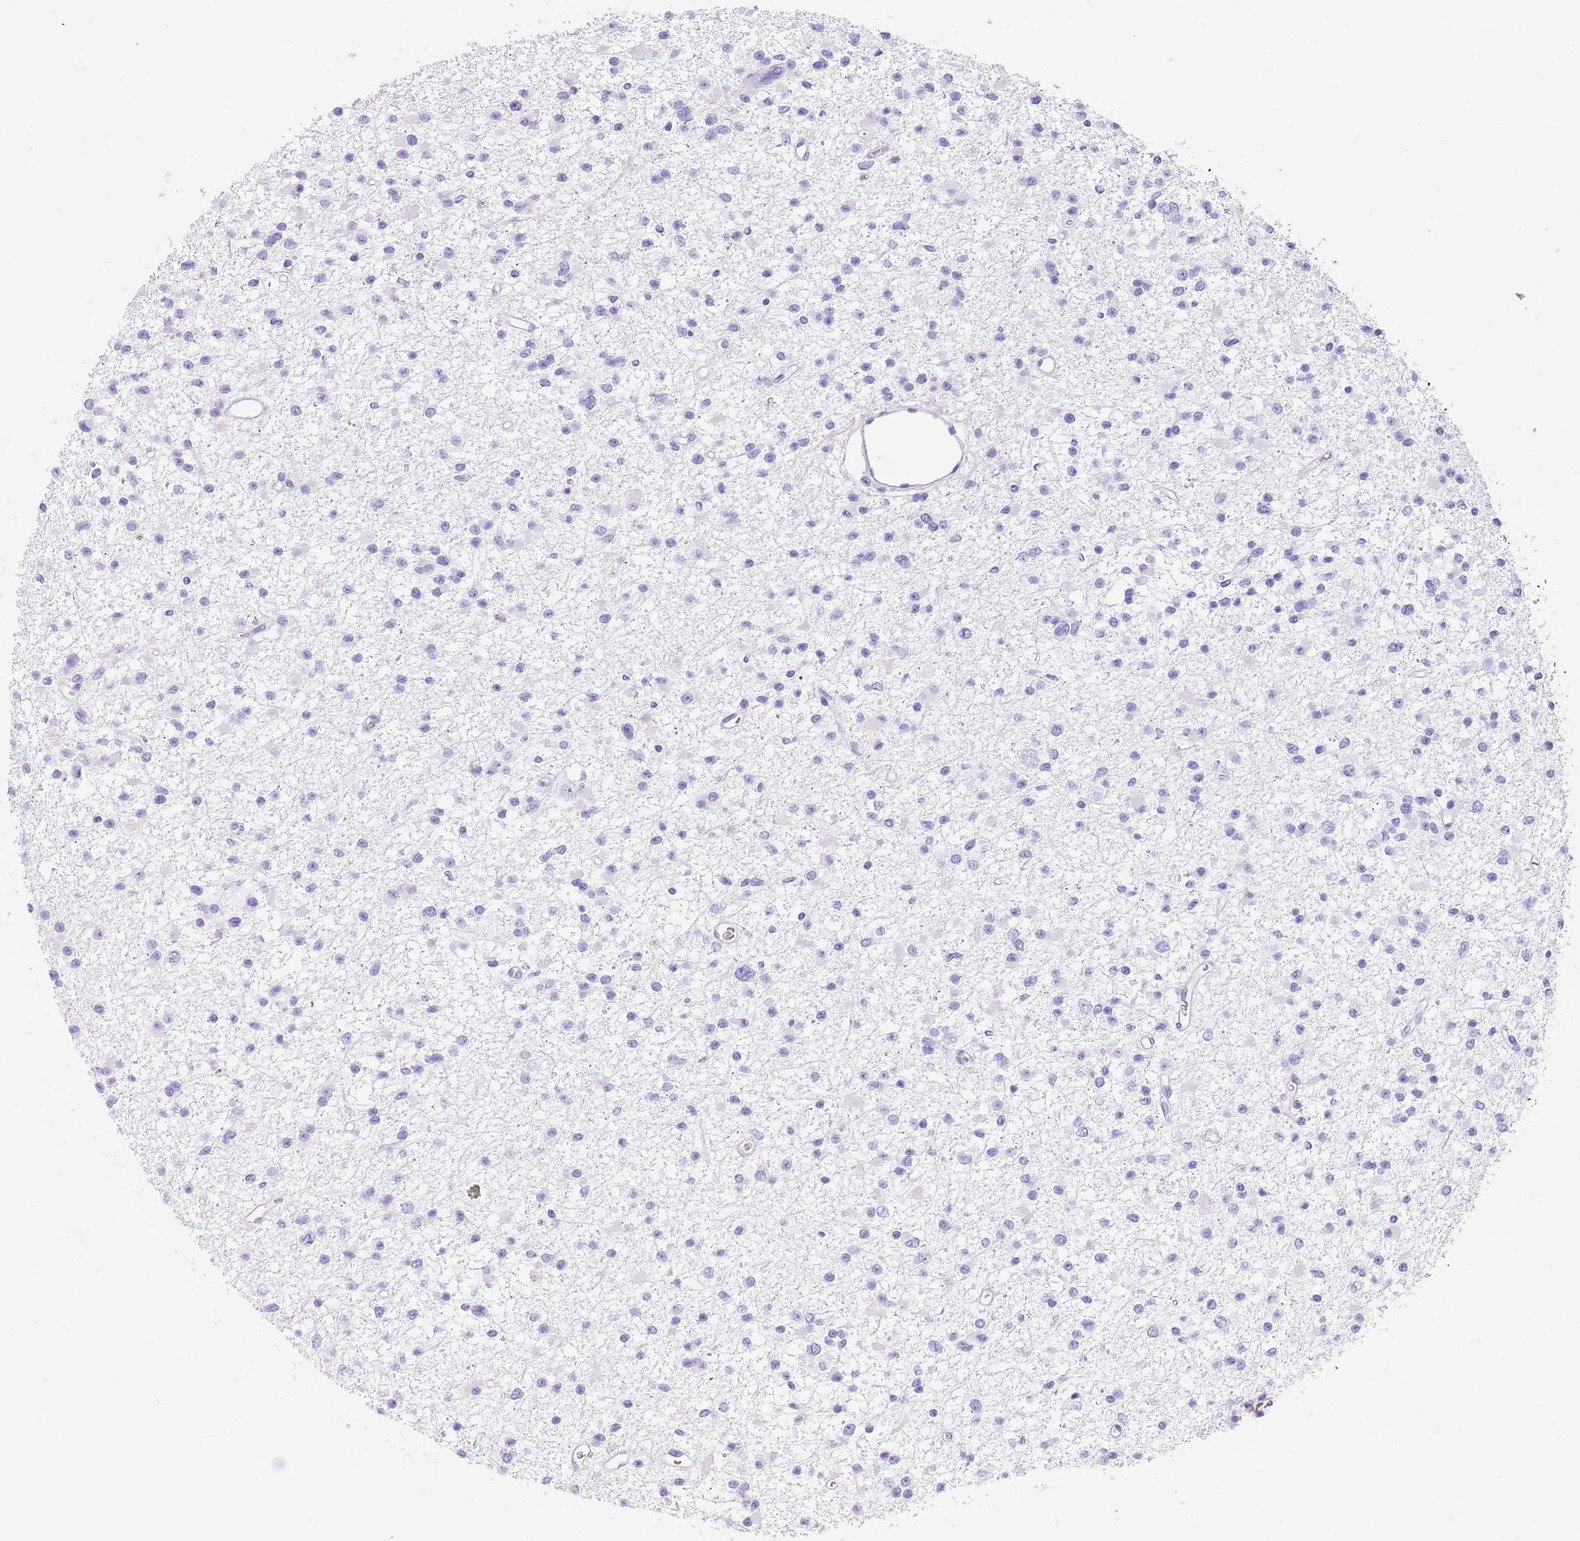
{"staining": {"intensity": "negative", "quantity": "none", "location": "none"}, "tissue": "glioma", "cell_type": "Tumor cells", "image_type": "cancer", "snomed": [{"axis": "morphology", "description": "Glioma, malignant, Low grade"}, {"axis": "topography", "description": "Brain"}], "caption": "A histopathology image of malignant low-grade glioma stained for a protein exhibits no brown staining in tumor cells.", "gene": "TMEM185B", "patient": {"sex": "female", "age": 22}}